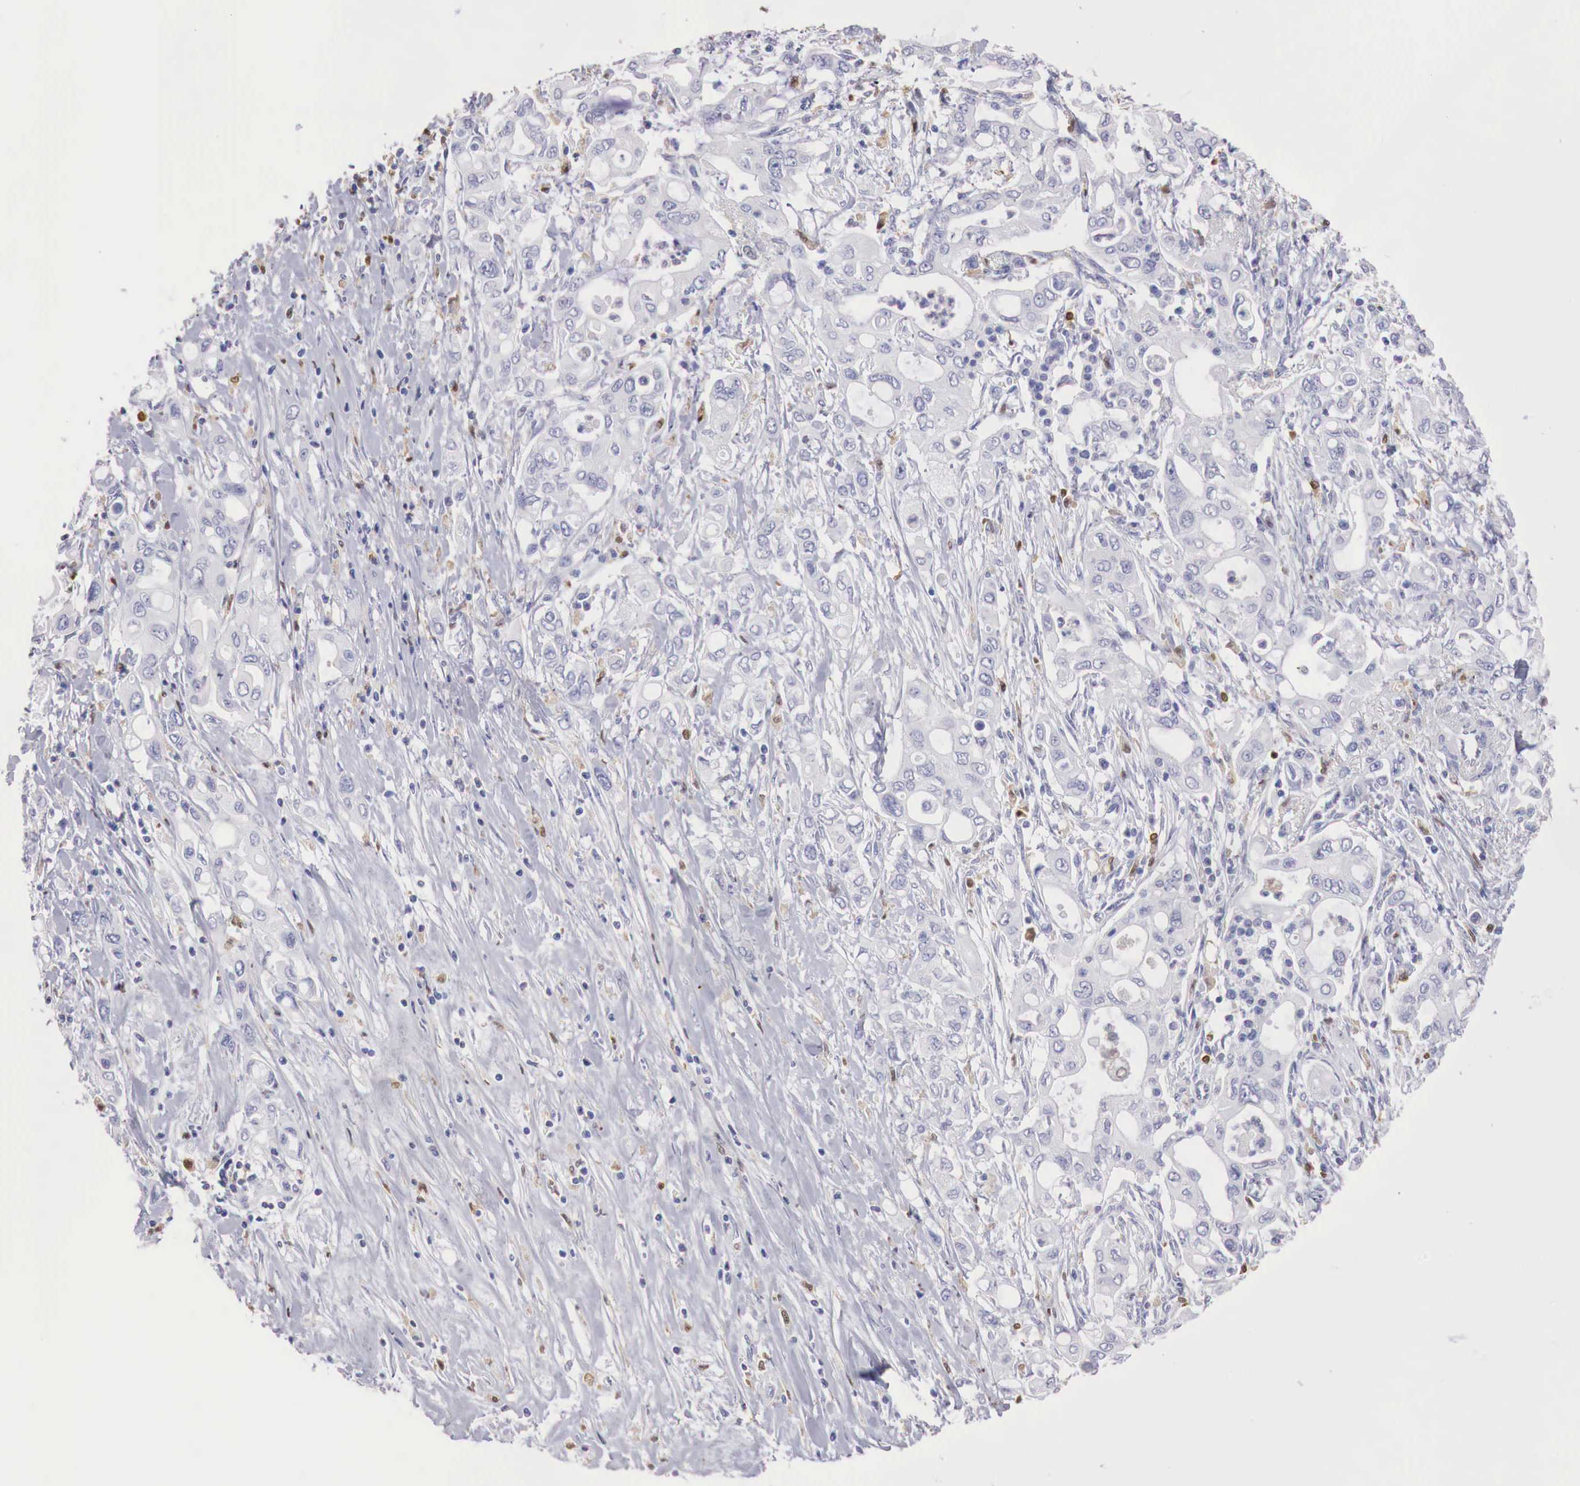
{"staining": {"intensity": "negative", "quantity": "none", "location": "none"}, "tissue": "pancreatic cancer", "cell_type": "Tumor cells", "image_type": "cancer", "snomed": [{"axis": "morphology", "description": "Adenocarcinoma, NOS"}, {"axis": "topography", "description": "Pancreas"}], "caption": "Protein analysis of pancreatic cancer demonstrates no significant positivity in tumor cells.", "gene": "RENBP", "patient": {"sex": "female", "age": 57}}